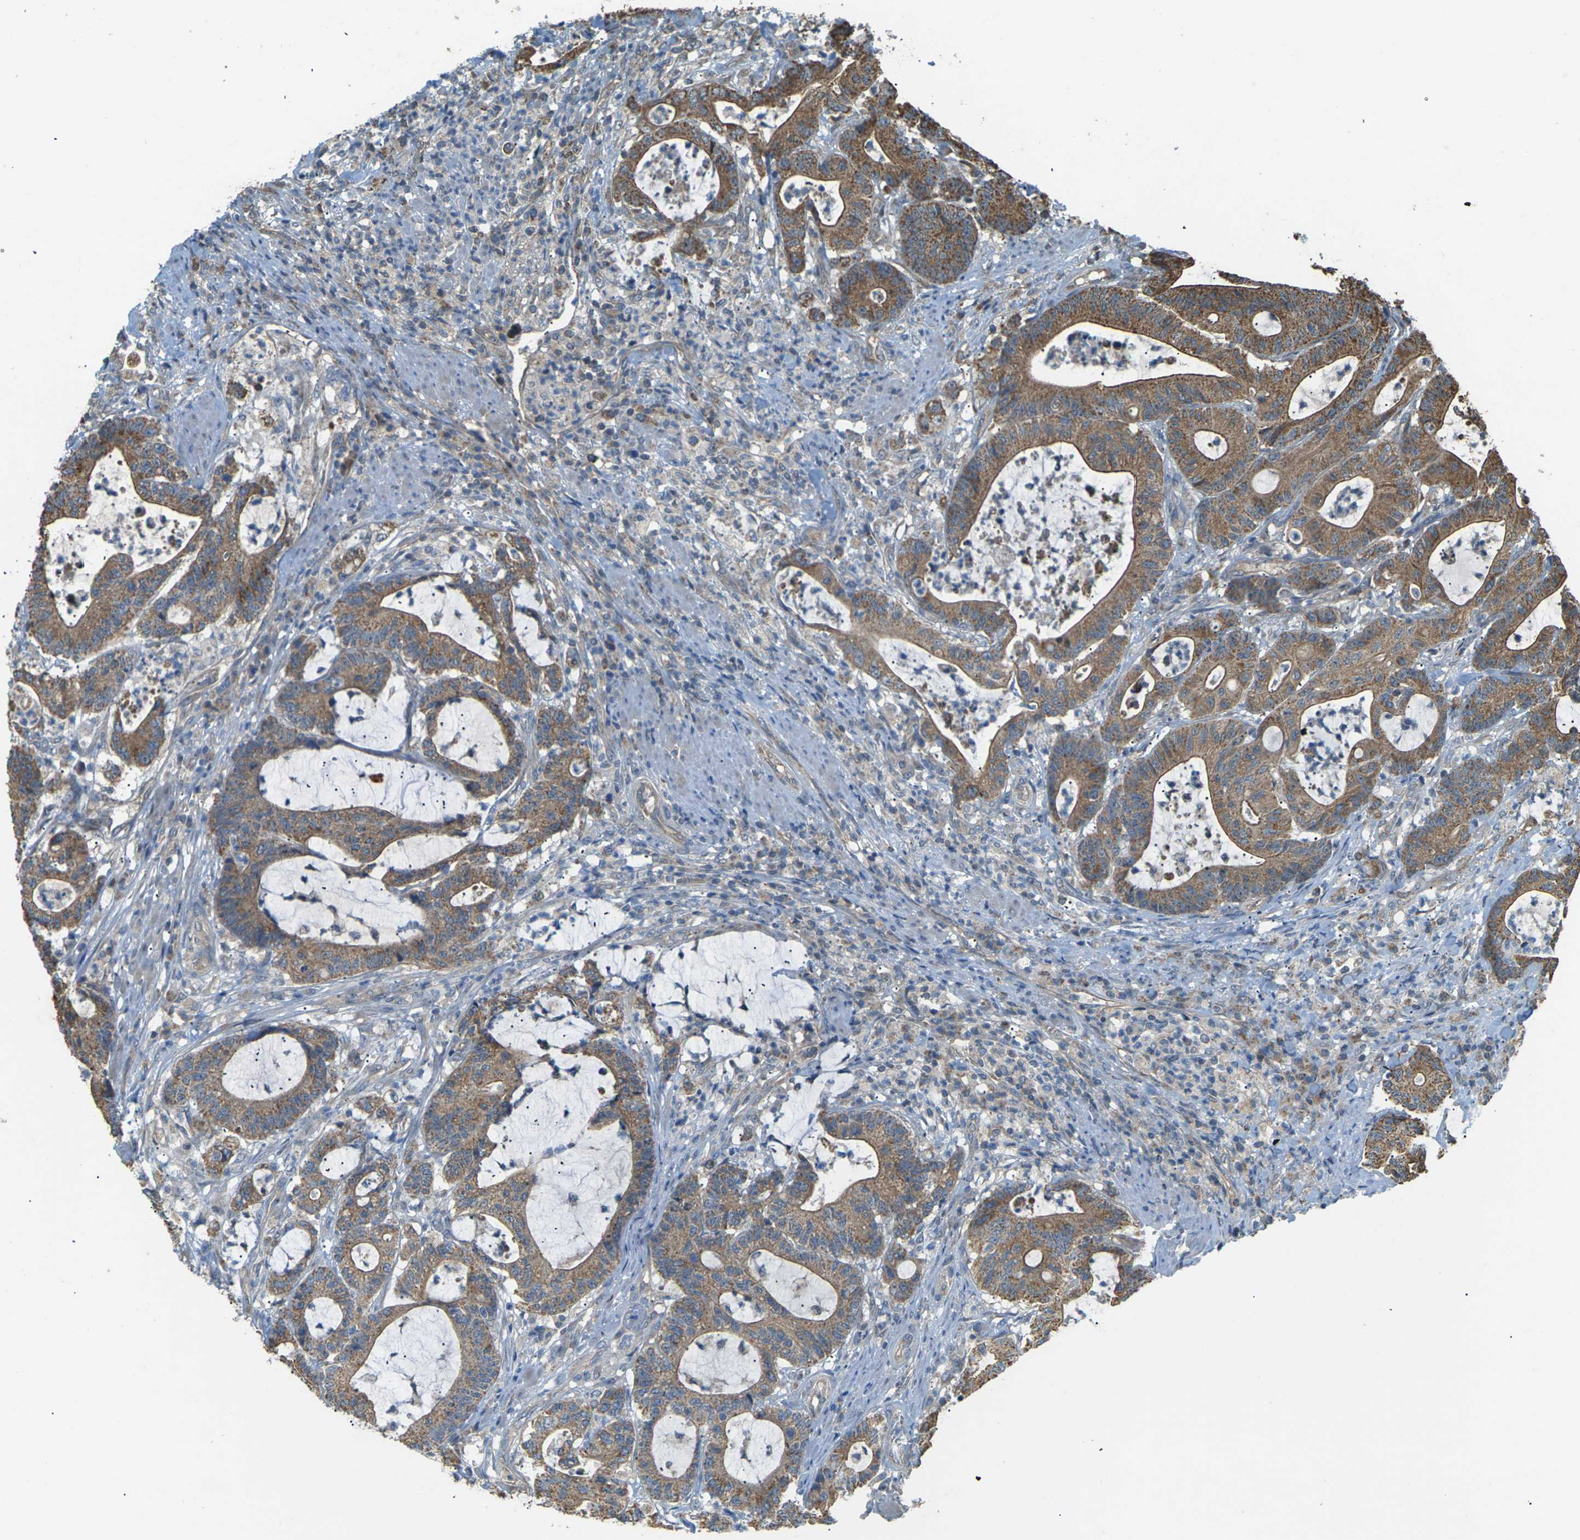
{"staining": {"intensity": "moderate", "quantity": ">75%", "location": "cytoplasmic/membranous"}, "tissue": "colorectal cancer", "cell_type": "Tumor cells", "image_type": "cancer", "snomed": [{"axis": "morphology", "description": "Adenocarcinoma, NOS"}, {"axis": "topography", "description": "Colon"}], "caption": "Immunohistochemistry (IHC) image of neoplastic tissue: adenocarcinoma (colorectal) stained using IHC exhibits medium levels of moderate protein expression localized specifically in the cytoplasmic/membranous of tumor cells, appearing as a cytoplasmic/membranous brown color.", "gene": "KSR1", "patient": {"sex": "female", "age": 84}}